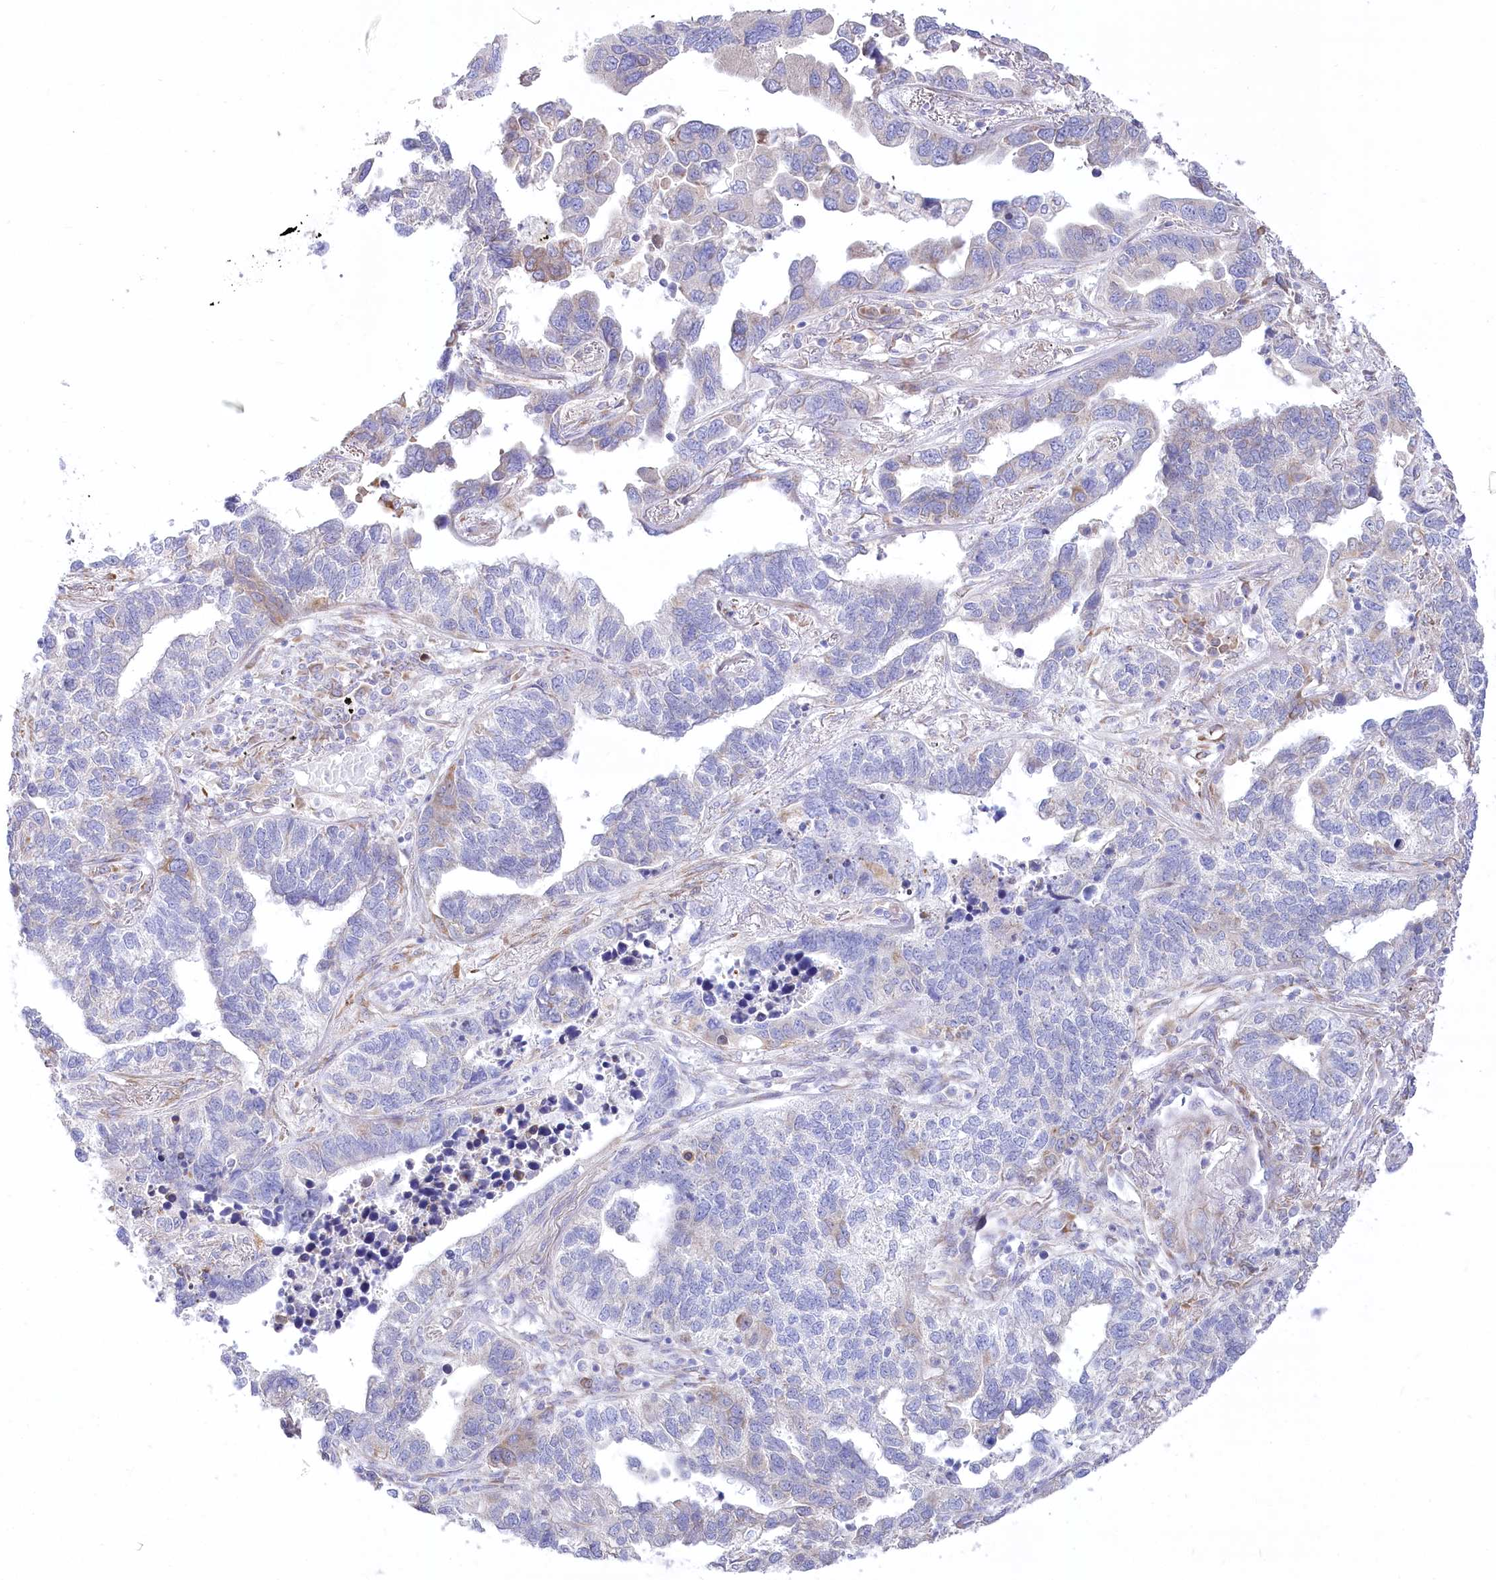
{"staining": {"intensity": "negative", "quantity": "none", "location": "none"}, "tissue": "lung cancer", "cell_type": "Tumor cells", "image_type": "cancer", "snomed": [{"axis": "morphology", "description": "Adenocarcinoma, NOS"}, {"axis": "topography", "description": "Lung"}], "caption": "DAB (3,3'-diaminobenzidine) immunohistochemical staining of human lung cancer (adenocarcinoma) demonstrates no significant expression in tumor cells.", "gene": "STT3B", "patient": {"sex": "male", "age": 67}}